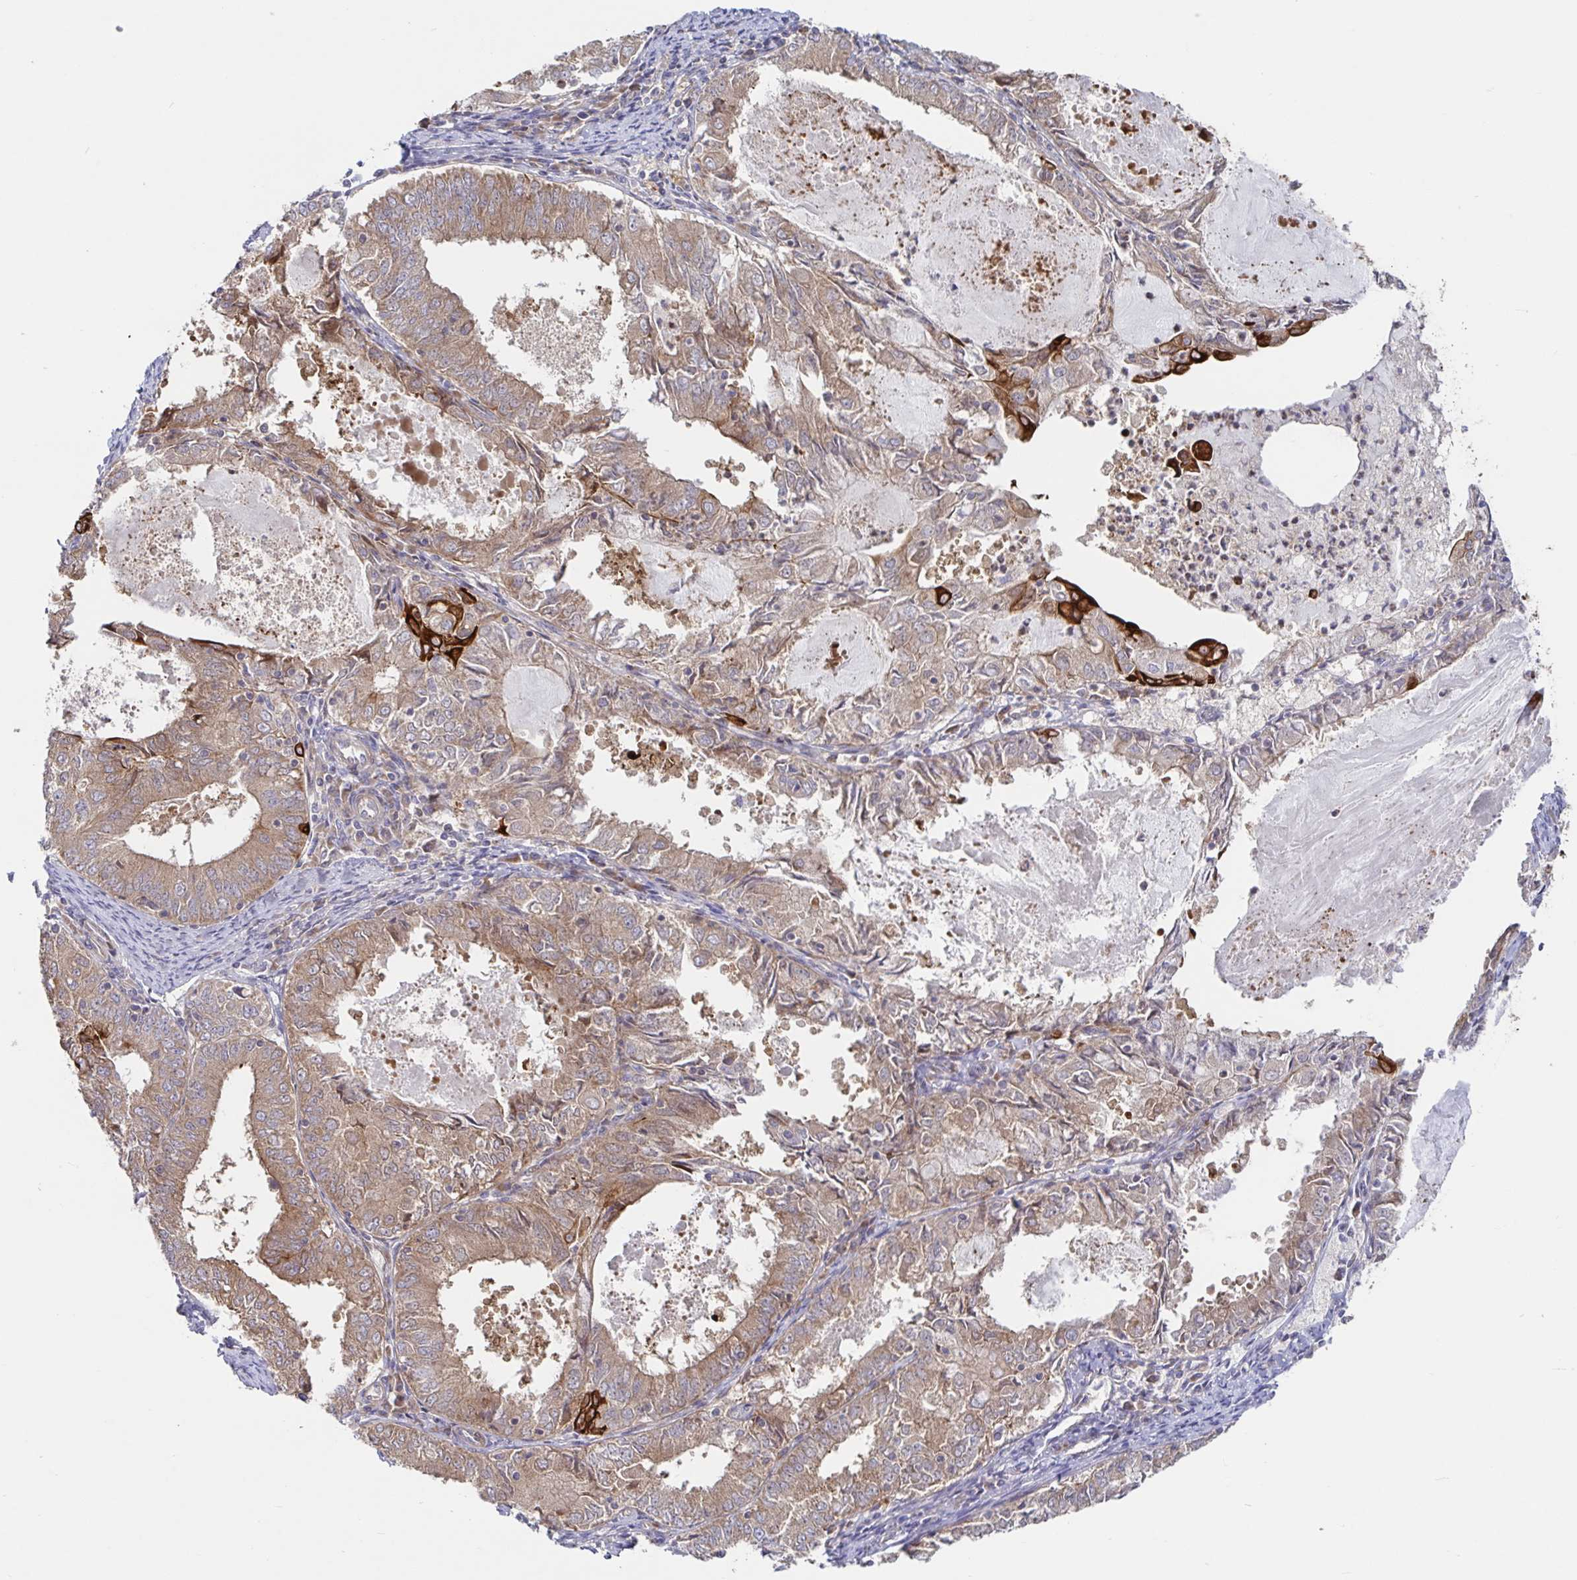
{"staining": {"intensity": "weak", "quantity": "25%-75%", "location": "cytoplasmic/membranous"}, "tissue": "endometrial cancer", "cell_type": "Tumor cells", "image_type": "cancer", "snomed": [{"axis": "morphology", "description": "Adenocarcinoma, NOS"}, {"axis": "topography", "description": "Endometrium"}], "caption": "Adenocarcinoma (endometrial) tissue displays weak cytoplasmic/membranous staining in approximately 25%-75% of tumor cells, visualized by immunohistochemistry.", "gene": "AACS", "patient": {"sex": "female", "age": 57}}